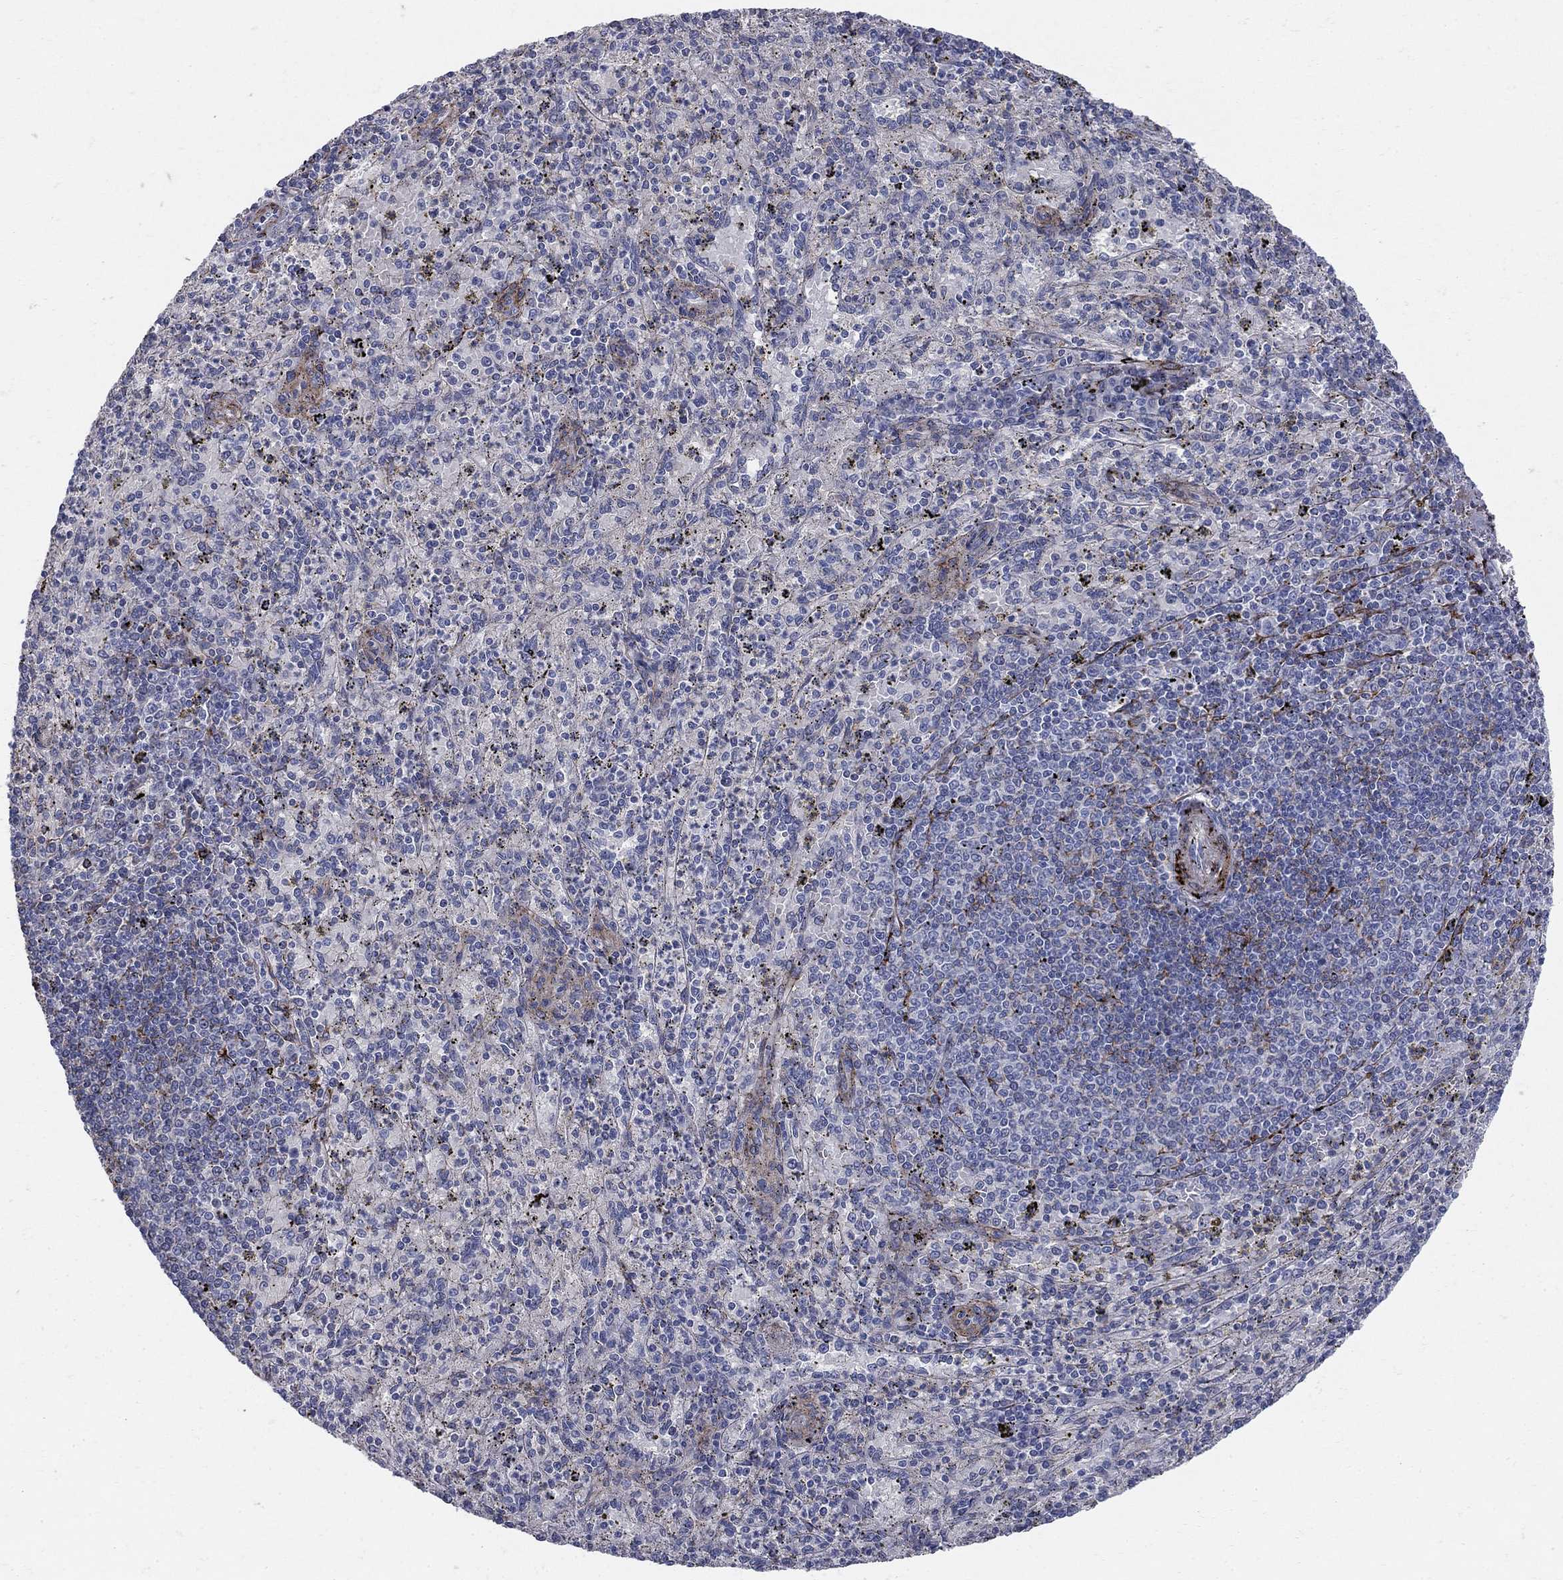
{"staining": {"intensity": "negative", "quantity": "none", "location": "none"}, "tissue": "spleen", "cell_type": "Cells in red pulp", "image_type": "normal", "snomed": [{"axis": "morphology", "description": "Normal tissue, NOS"}, {"axis": "topography", "description": "Spleen"}], "caption": "IHC of benign human spleen shows no expression in cells in red pulp. (DAB IHC with hematoxylin counter stain).", "gene": "SEPTIN8", "patient": {"sex": "male", "age": 60}}